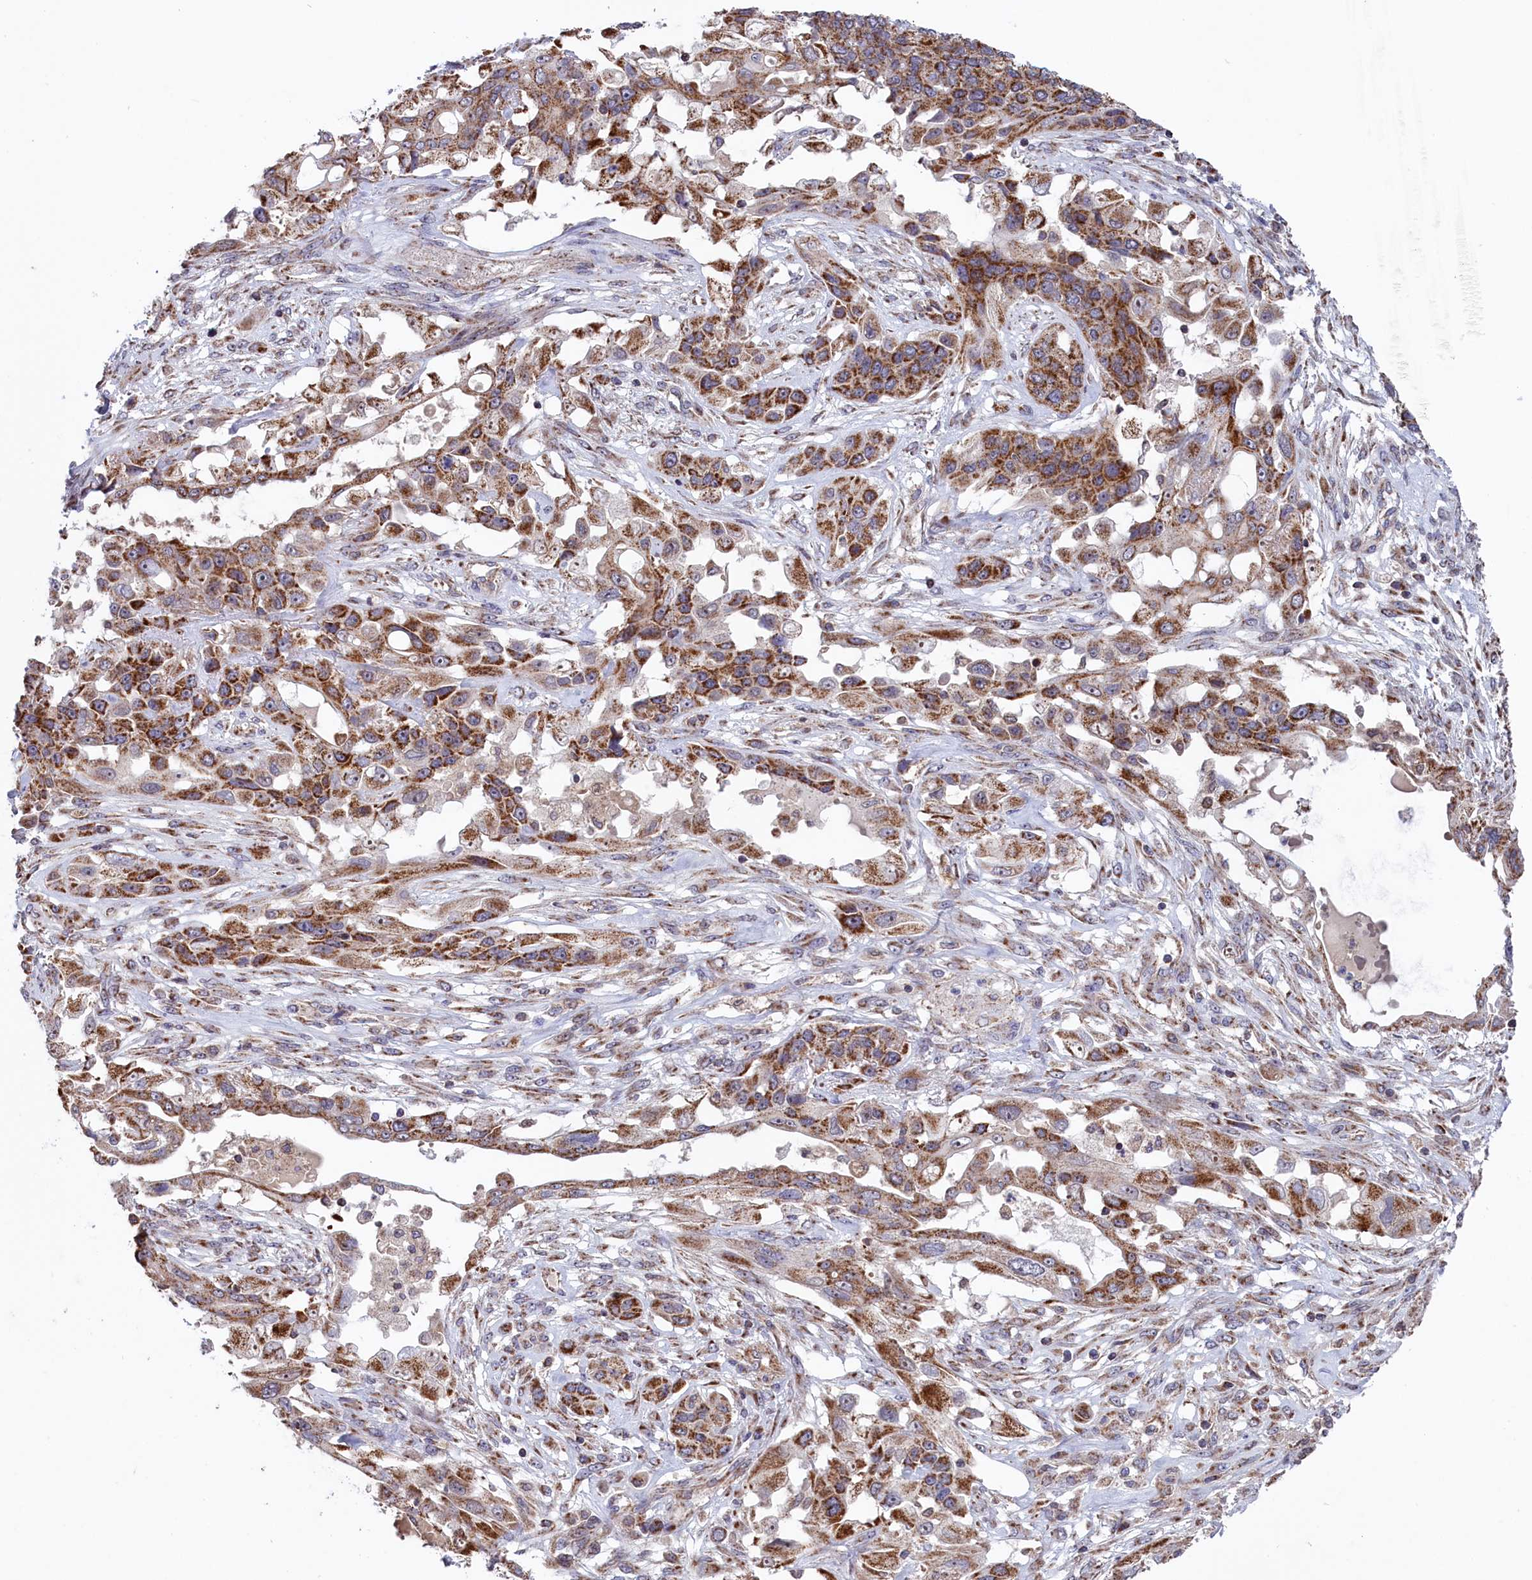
{"staining": {"intensity": "moderate", "quantity": "25%-75%", "location": "cytoplasmic/membranous"}, "tissue": "lung cancer", "cell_type": "Tumor cells", "image_type": "cancer", "snomed": [{"axis": "morphology", "description": "Squamous cell carcinoma, NOS"}, {"axis": "topography", "description": "Lung"}], "caption": "A histopathology image of lung cancer stained for a protein reveals moderate cytoplasmic/membranous brown staining in tumor cells.", "gene": "TIMM44", "patient": {"sex": "female", "age": 70}}